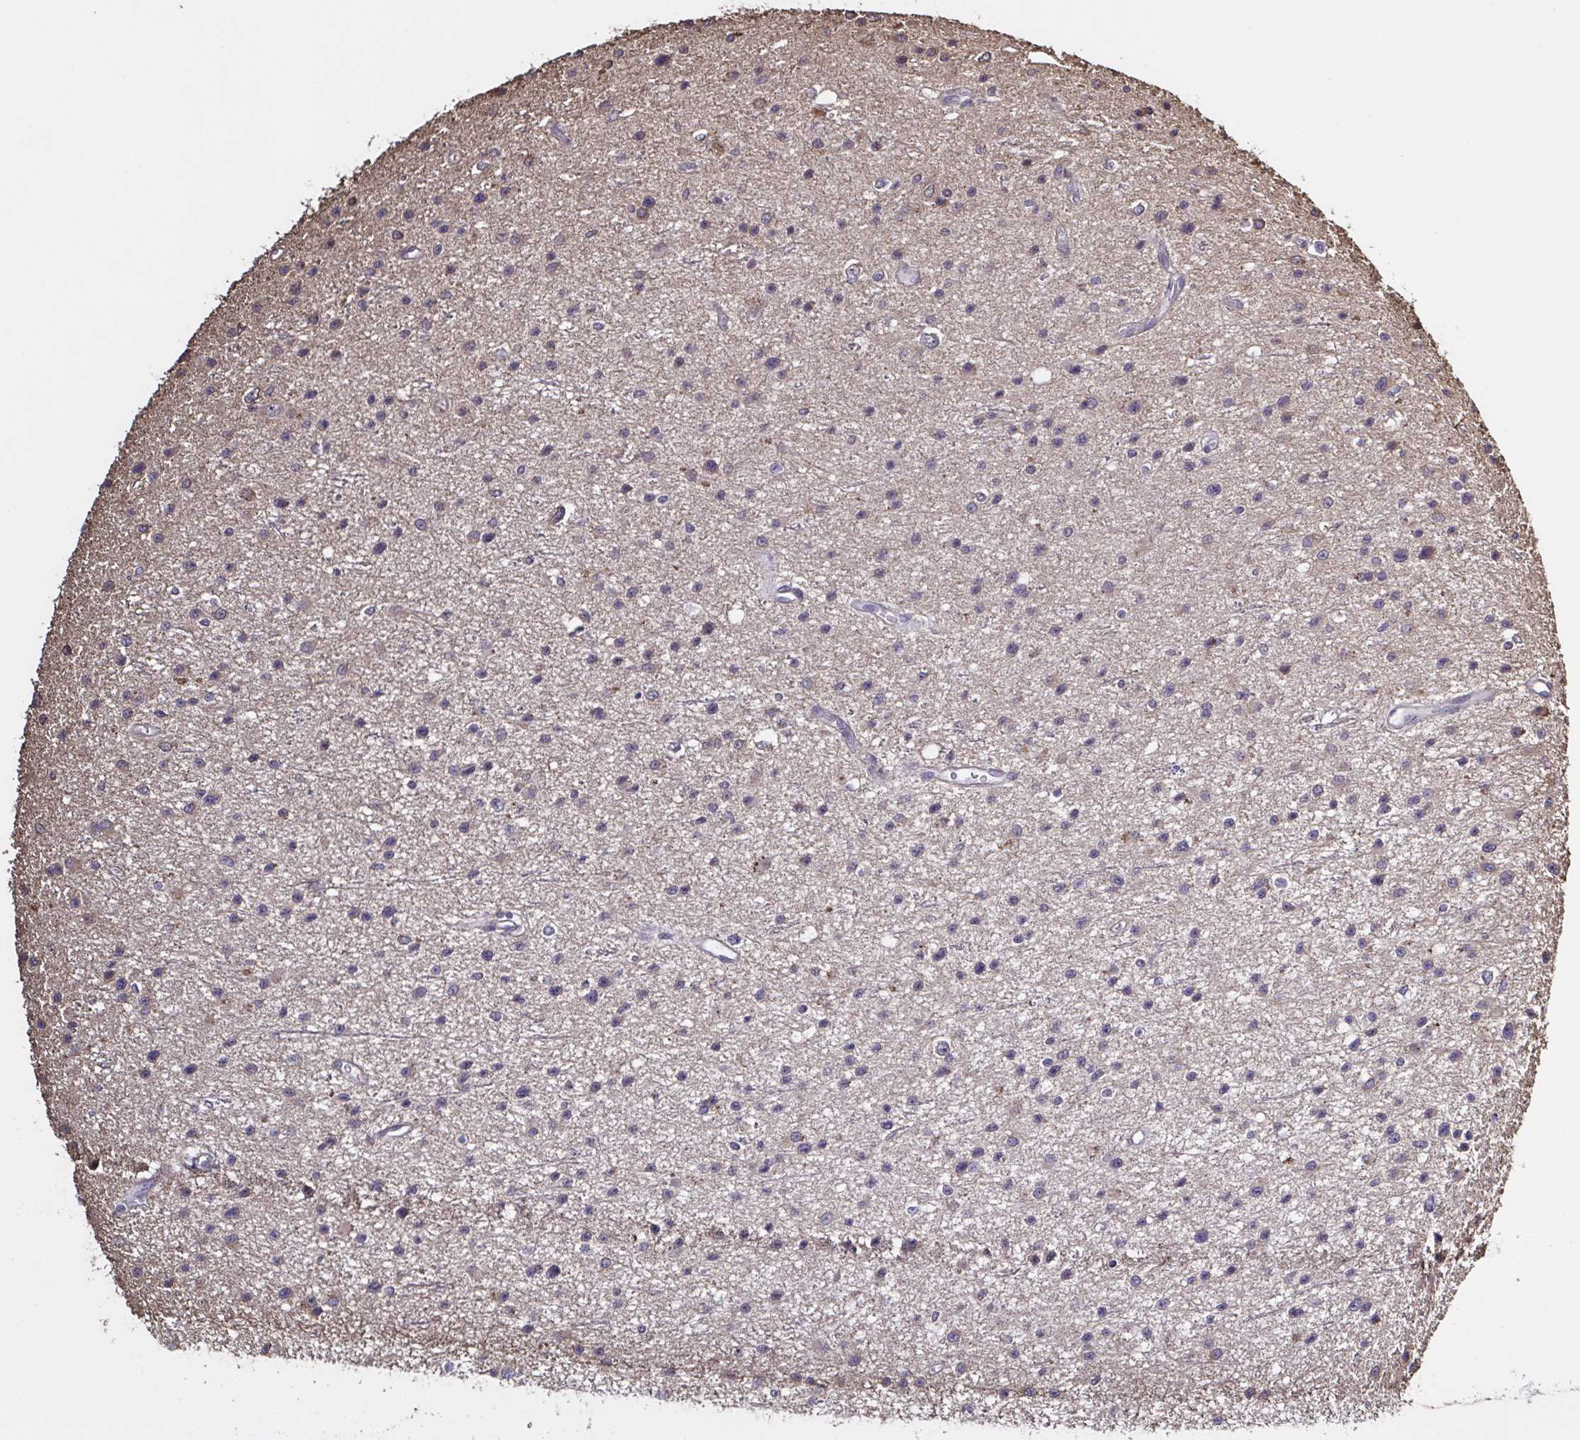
{"staining": {"intensity": "negative", "quantity": "none", "location": "none"}, "tissue": "glioma", "cell_type": "Tumor cells", "image_type": "cancer", "snomed": [{"axis": "morphology", "description": "Glioma, malignant, Low grade"}, {"axis": "topography", "description": "Brain"}], "caption": "High power microscopy image of an IHC image of malignant glioma (low-grade), revealing no significant positivity in tumor cells.", "gene": "ZNF200", "patient": {"sex": "male", "age": 43}}